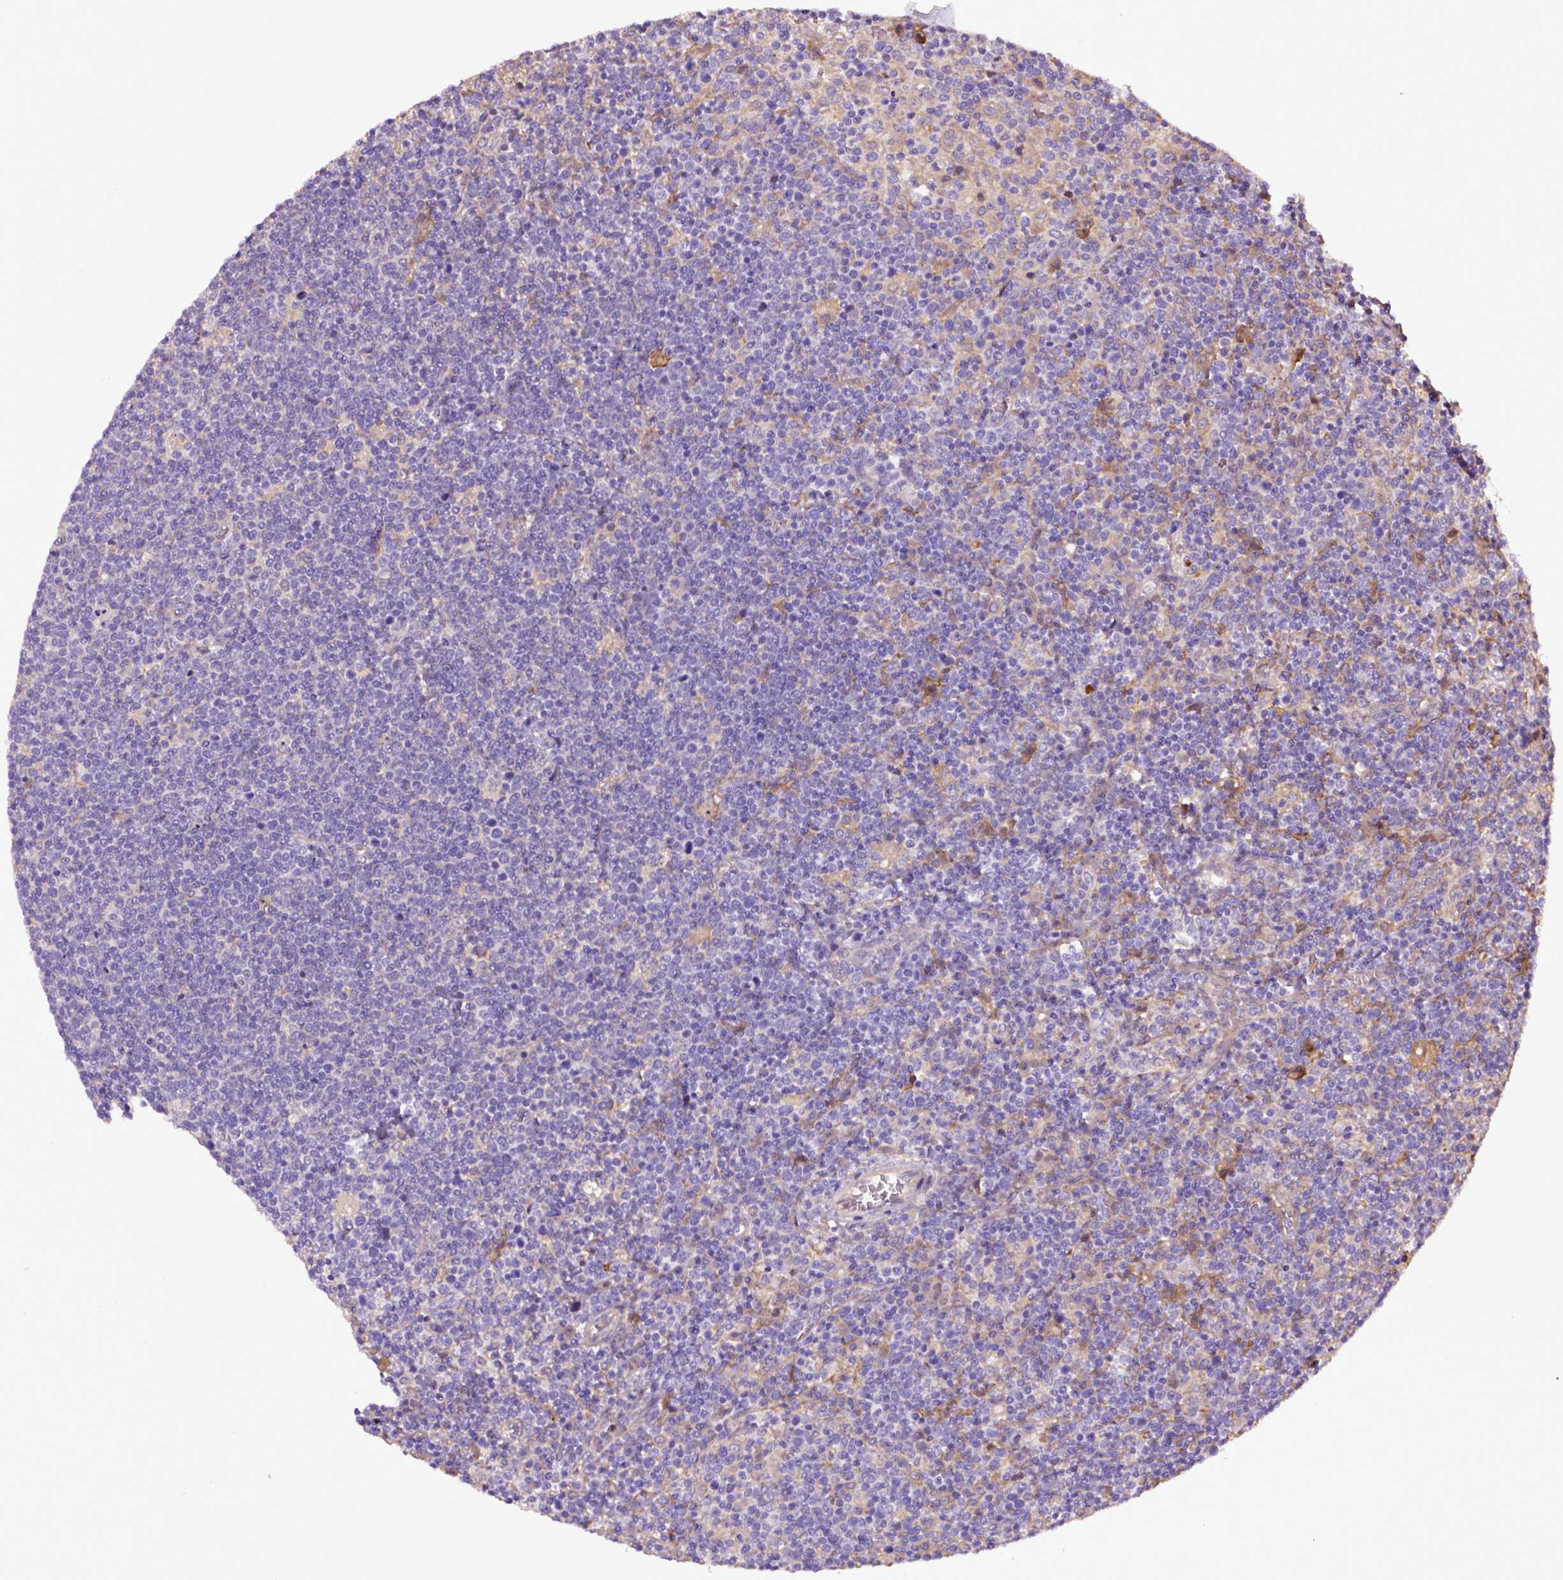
{"staining": {"intensity": "negative", "quantity": "none", "location": "none"}, "tissue": "lymphoma", "cell_type": "Tumor cells", "image_type": "cancer", "snomed": [{"axis": "morphology", "description": "Malignant lymphoma, non-Hodgkin's type, High grade"}, {"axis": "topography", "description": "Lymph node"}], "caption": "Human lymphoma stained for a protein using immunohistochemistry (IHC) shows no expression in tumor cells.", "gene": "DEPDC1B", "patient": {"sex": "male", "age": 61}}